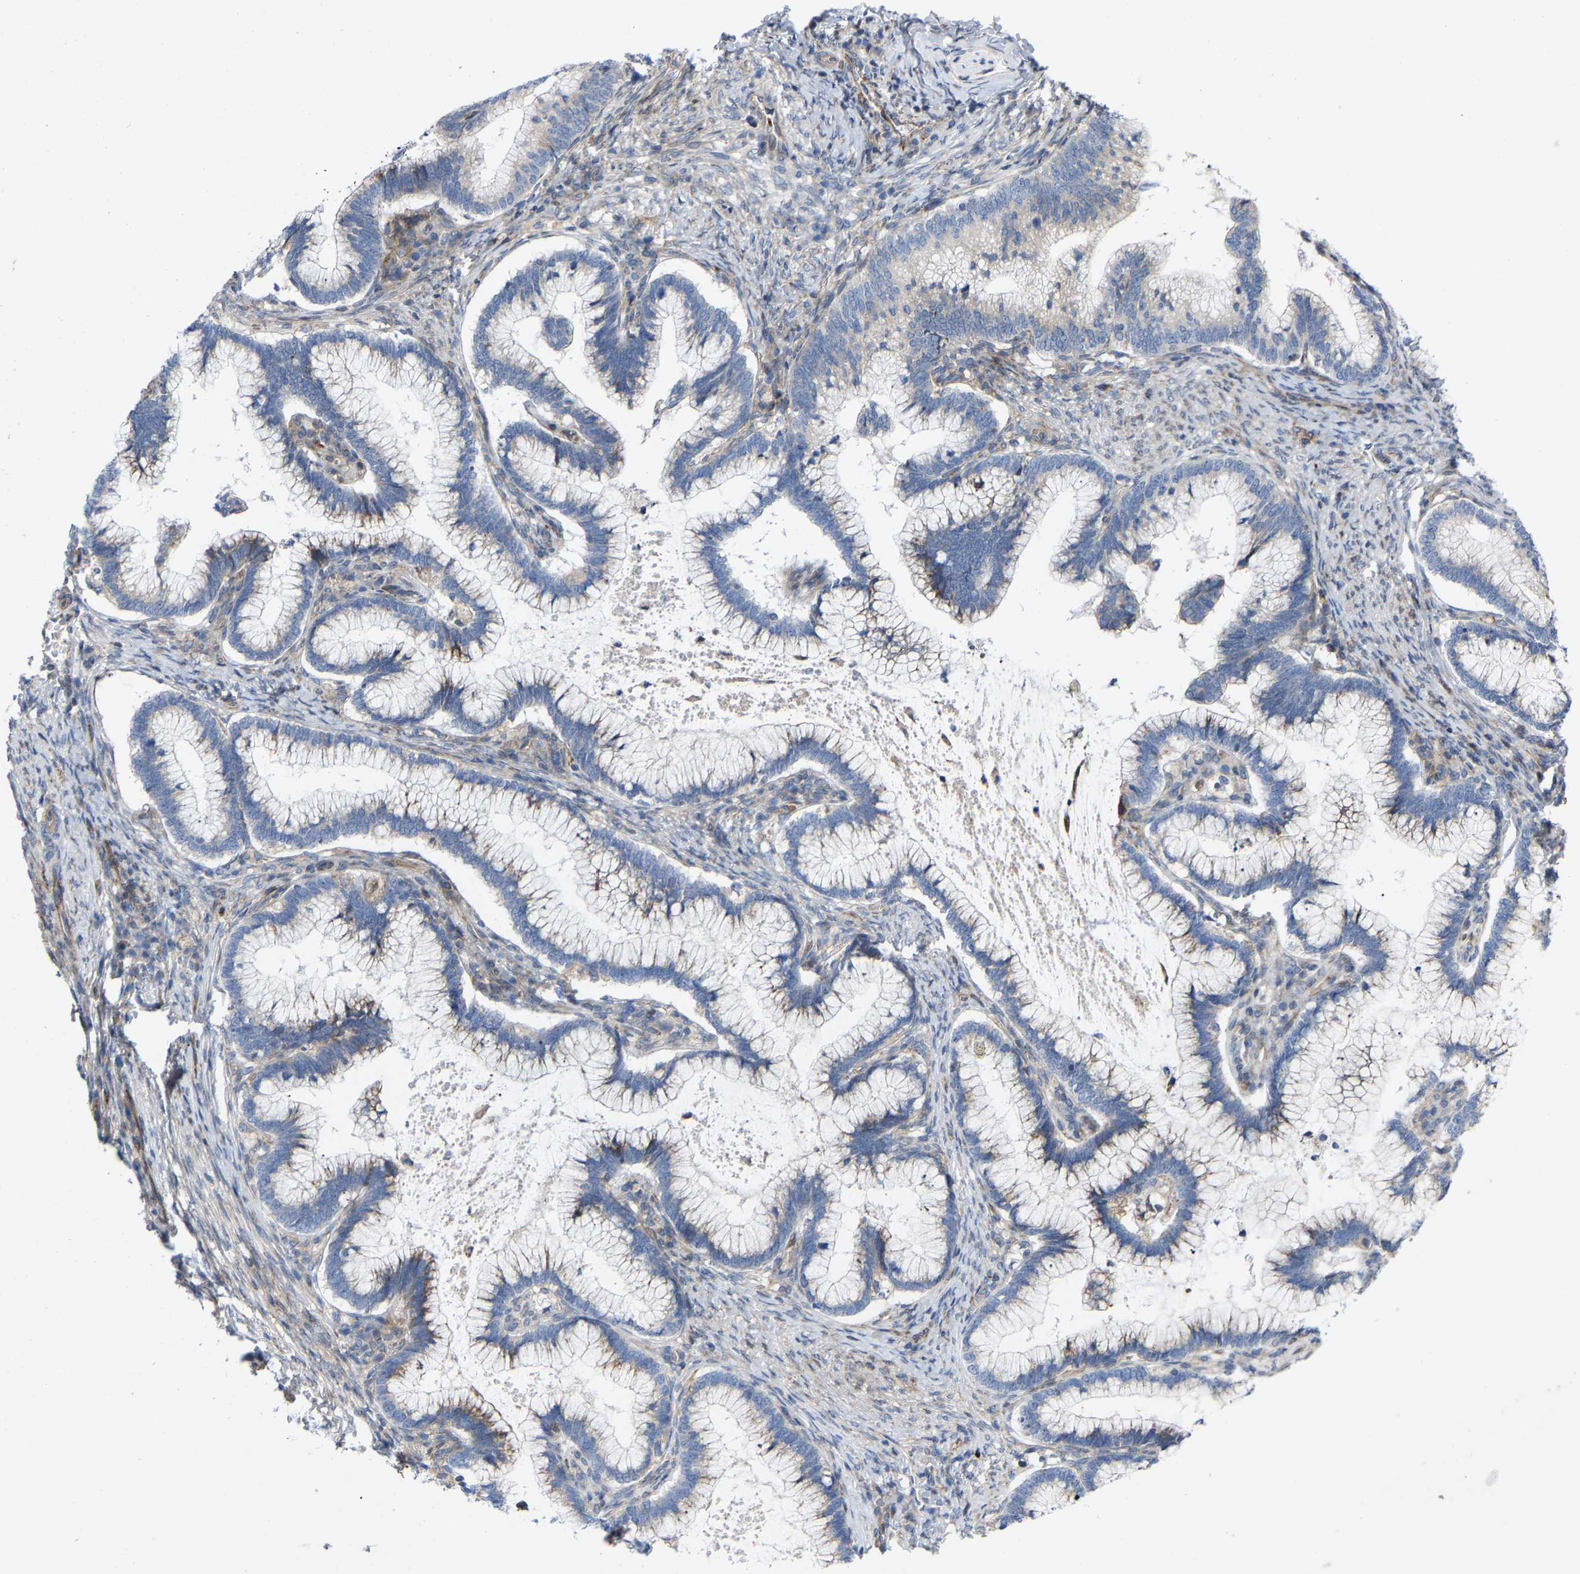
{"staining": {"intensity": "negative", "quantity": "none", "location": "none"}, "tissue": "cervical cancer", "cell_type": "Tumor cells", "image_type": "cancer", "snomed": [{"axis": "morphology", "description": "Adenocarcinoma, NOS"}, {"axis": "topography", "description": "Cervix"}], "caption": "An IHC image of adenocarcinoma (cervical) is shown. There is no staining in tumor cells of adenocarcinoma (cervical).", "gene": "TOR1B", "patient": {"sex": "female", "age": 36}}